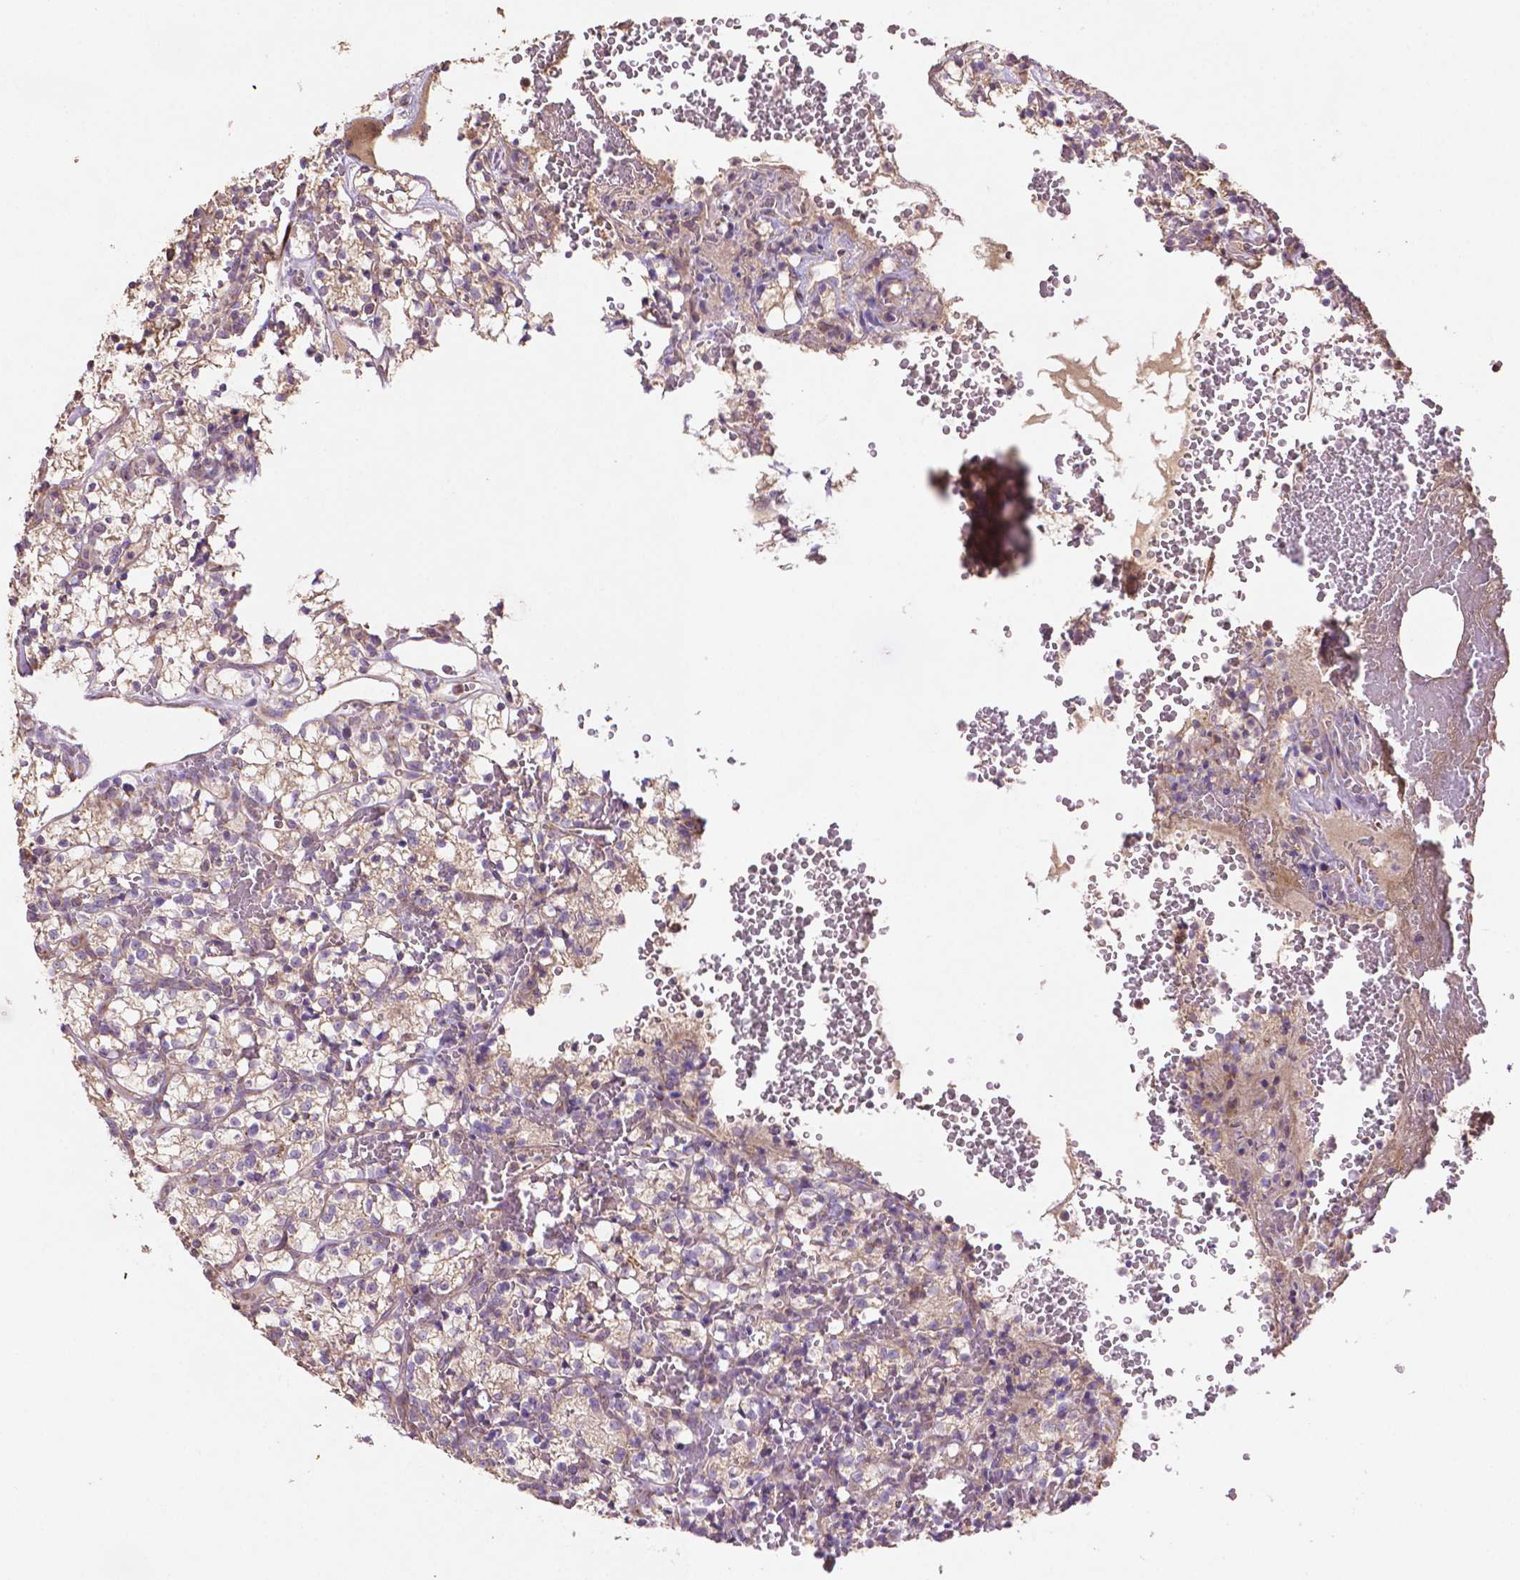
{"staining": {"intensity": "weak", "quantity": "25%-75%", "location": "cytoplasmic/membranous"}, "tissue": "renal cancer", "cell_type": "Tumor cells", "image_type": "cancer", "snomed": [{"axis": "morphology", "description": "Adenocarcinoma, NOS"}, {"axis": "topography", "description": "Kidney"}], "caption": "The immunohistochemical stain labels weak cytoplasmic/membranous staining in tumor cells of adenocarcinoma (renal) tissue.", "gene": "LRR1", "patient": {"sex": "female", "age": 69}}